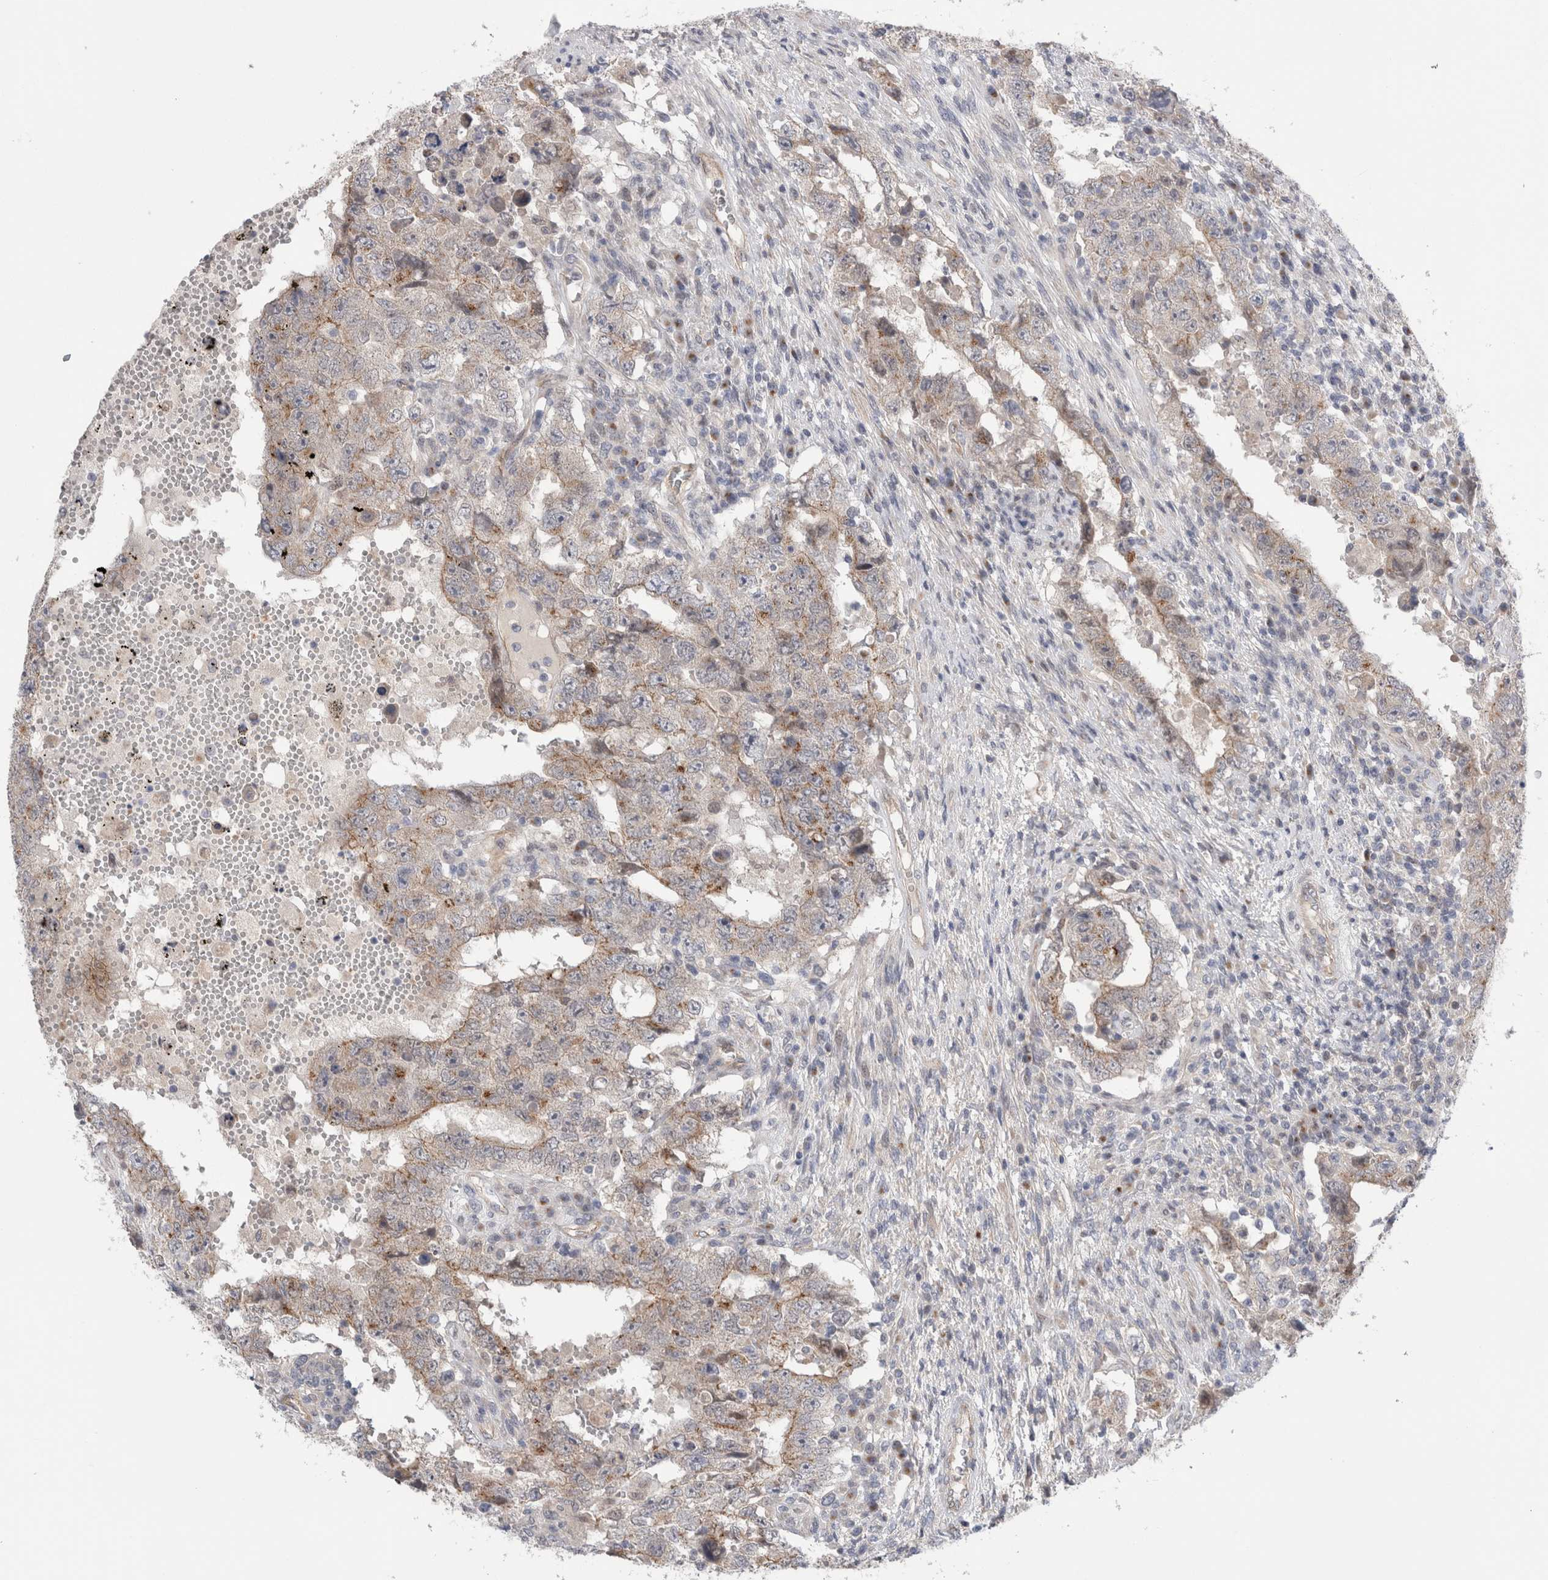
{"staining": {"intensity": "weak", "quantity": "25%-75%", "location": "cytoplasmic/membranous"}, "tissue": "testis cancer", "cell_type": "Tumor cells", "image_type": "cancer", "snomed": [{"axis": "morphology", "description": "Carcinoma, Embryonal, NOS"}, {"axis": "topography", "description": "Testis"}], "caption": "Tumor cells display low levels of weak cytoplasmic/membranous positivity in about 25%-75% of cells in human testis cancer (embryonal carcinoma).", "gene": "TAFA5", "patient": {"sex": "male", "age": 26}}